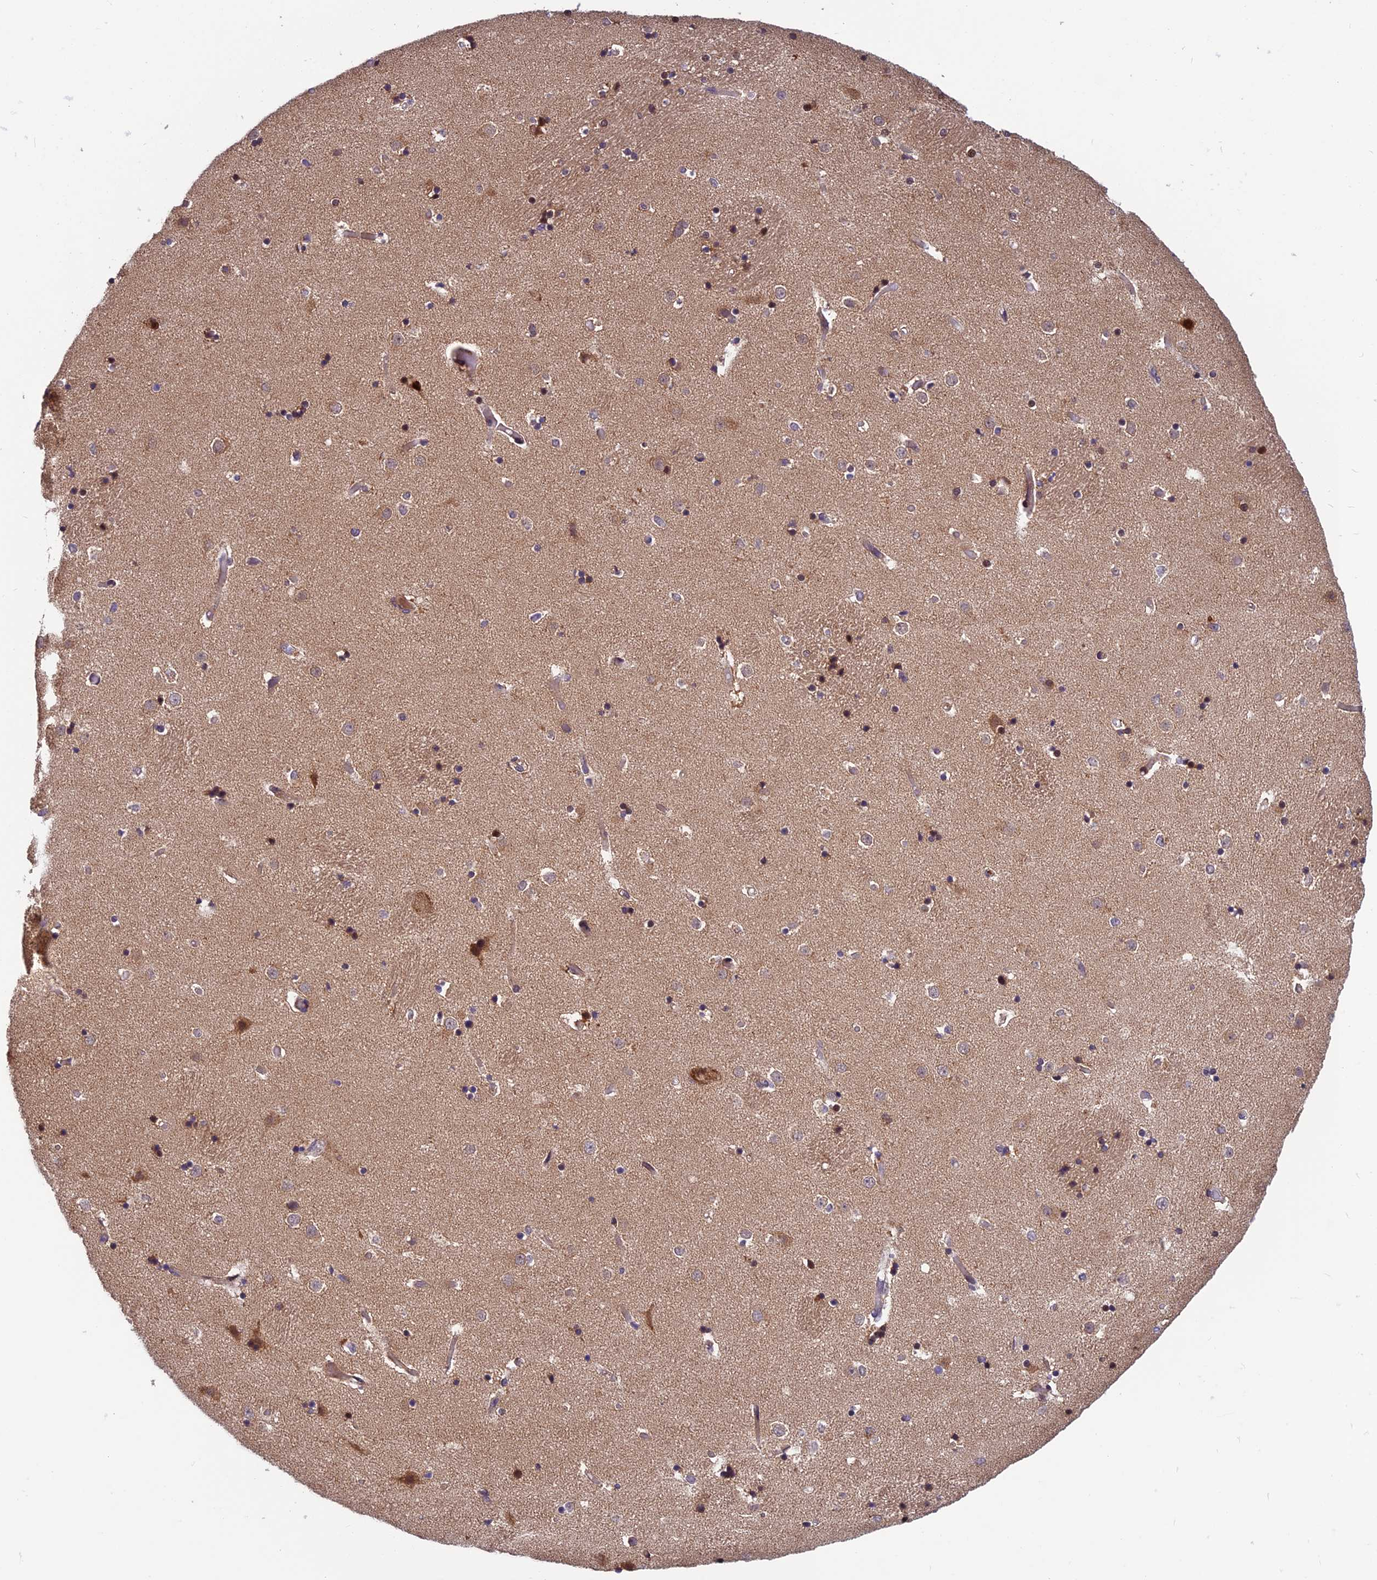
{"staining": {"intensity": "moderate", "quantity": "<25%", "location": "nuclear"}, "tissue": "caudate", "cell_type": "Glial cells", "image_type": "normal", "snomed": [{"axis": "morphology", "description": "Normal tissue, NOS"}, {"axis": "topography", "description": "Lateral ventricle wall"}], "caption": "Immunohistochemical staining of benign caudate shows low levels of moderate nuclear positivity in approximately <25% of glial cells.", "gene": "CCDC15", "patient": {"sex": "female", "age": 52}}